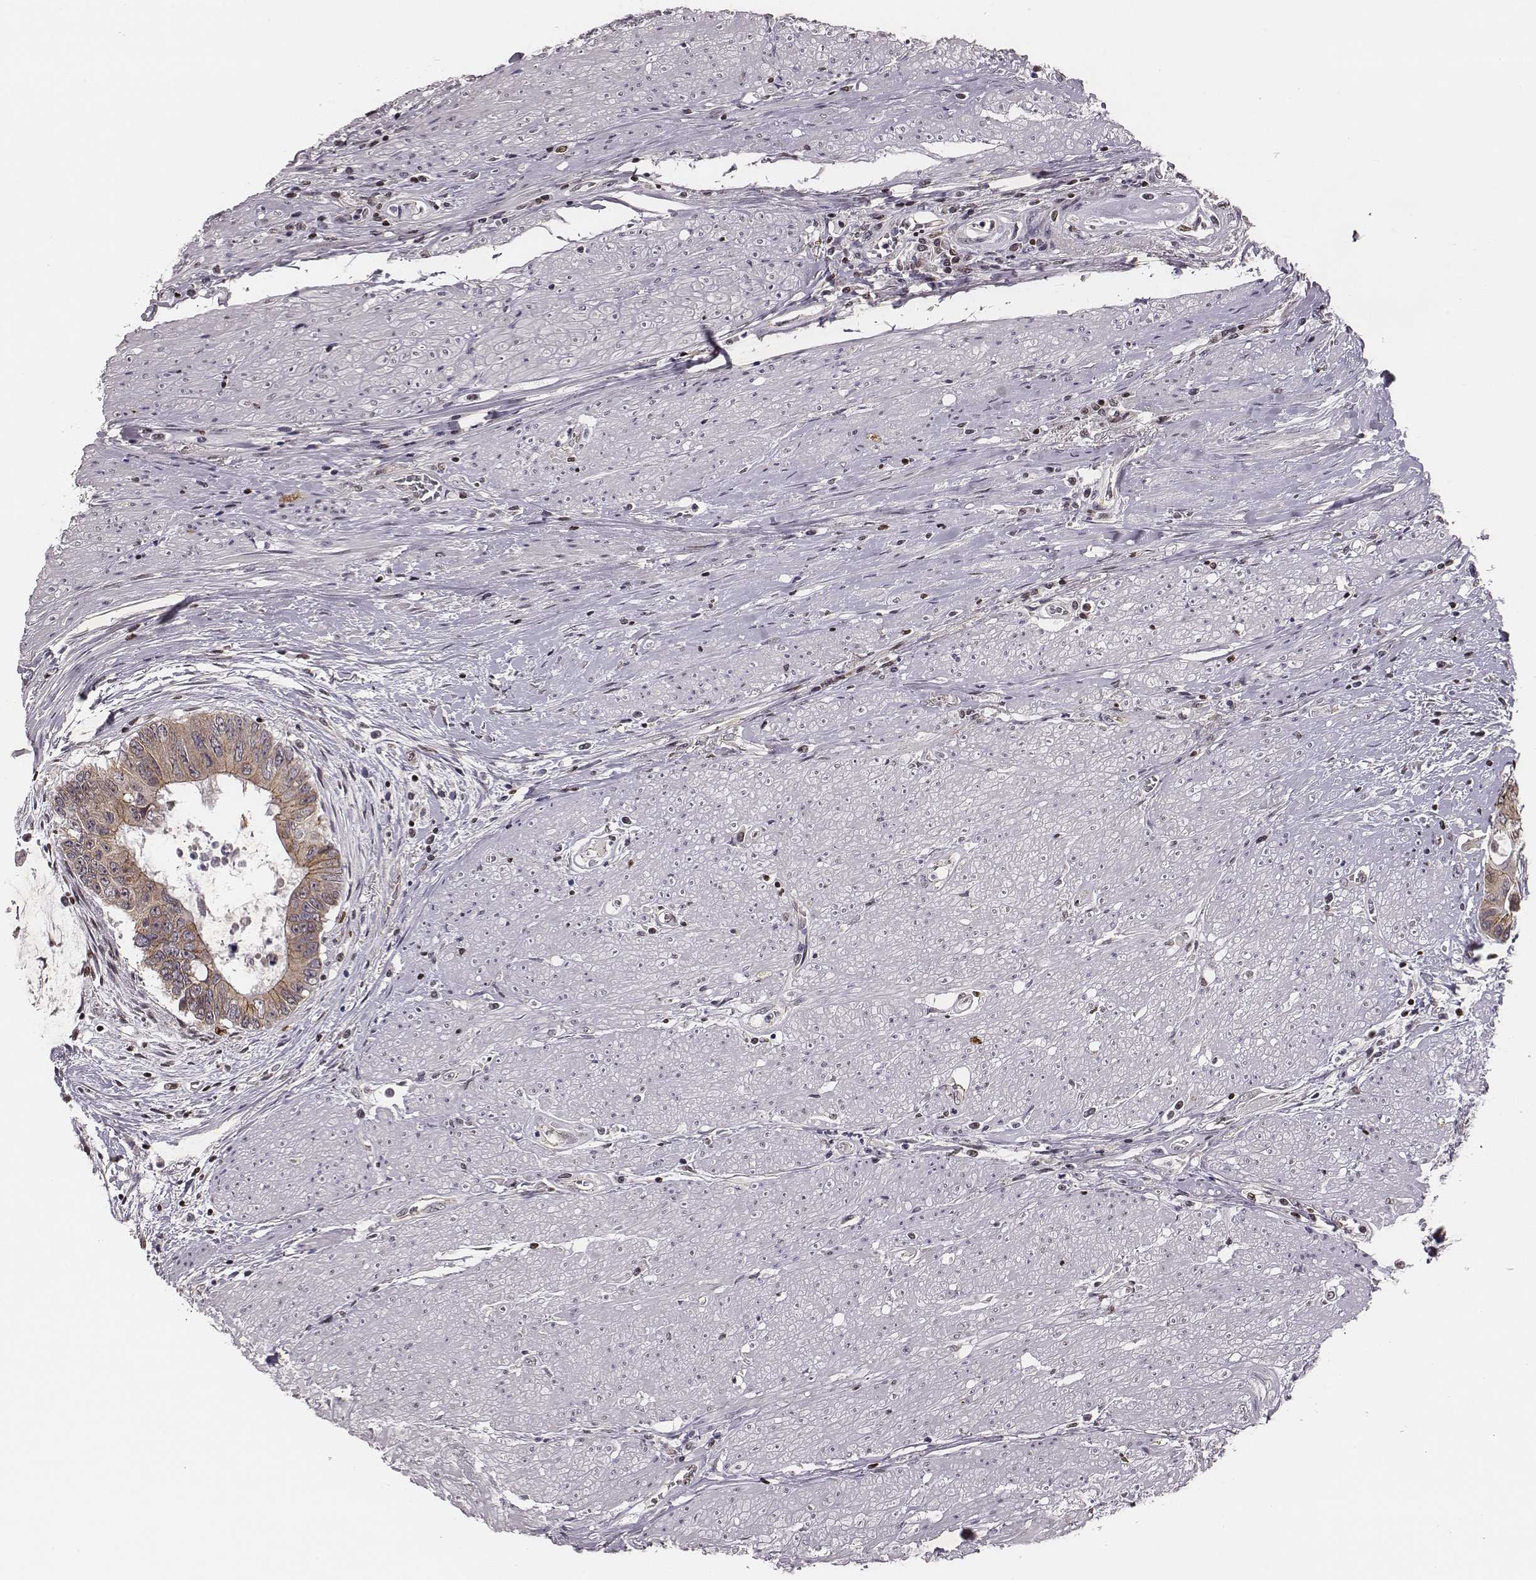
{"staining": {"intensity": "moderate", "quantity": ">75%", "location": "cytoplasmic/membranous"}, "tissue": "colorectal cancer", "cell_type": "Tumor cells", "image_type": "cancer", "snomed": [{"axis": "morphology", "description": "Adenocarcinoma, NOS"}, {"axis": "topography", "description": "Rectum"}], "caption": "High-power microscopy captured an IHC image of colorectal cancer (adenocarcinoma), revealing moderate cytoplasmic/membranous positivity in about >75% of tumor cells. The protein of interest is shown in brown color, while the nuclei are stained blue.", "gene": "WDR59", "patient": {"sex": "male", "age": 59}}